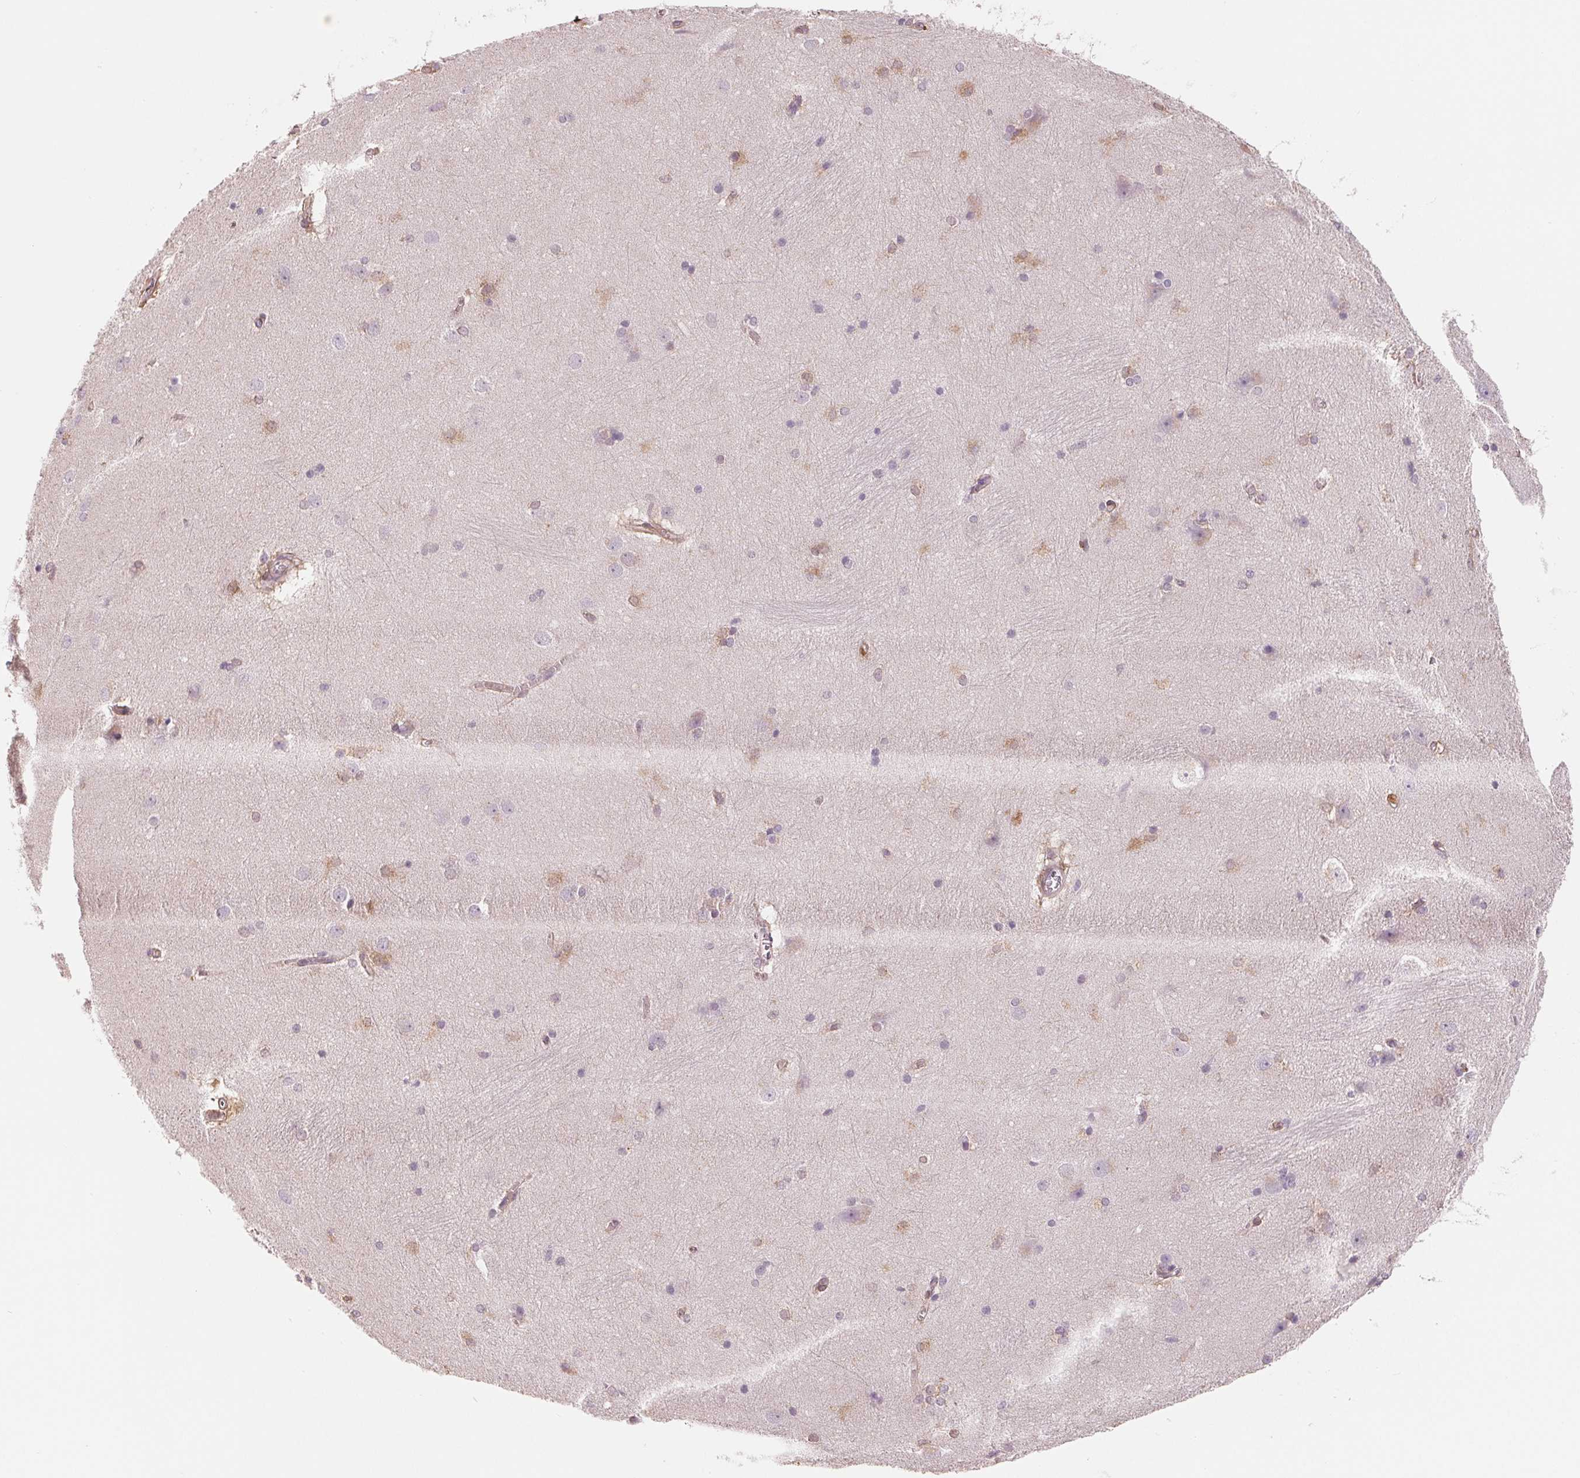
{"staining": {"intensity": "weak", "quantity": "25%-75%", "location": "cytoplasmic/membranous"}, "tissue": "hippocampus", "cell_type": "Glial cells", "image_type": "normal", "snomed": [{"axis": "morphology", "description": "Normal tissue, NOS"}, {"axis": "topography", "description": "Cerebral cortex"}, {"axis": "topography", "description": "Hippocampus"}], "caption": "This is a photomicrograph of immunohistochemistry staining of unremarkable hippocampus, which shows weak positivity in the cytoplasmic/membranous of glial cells.", "gene": "FKBP10", "patient": {"sex": "female", "age": 19}}